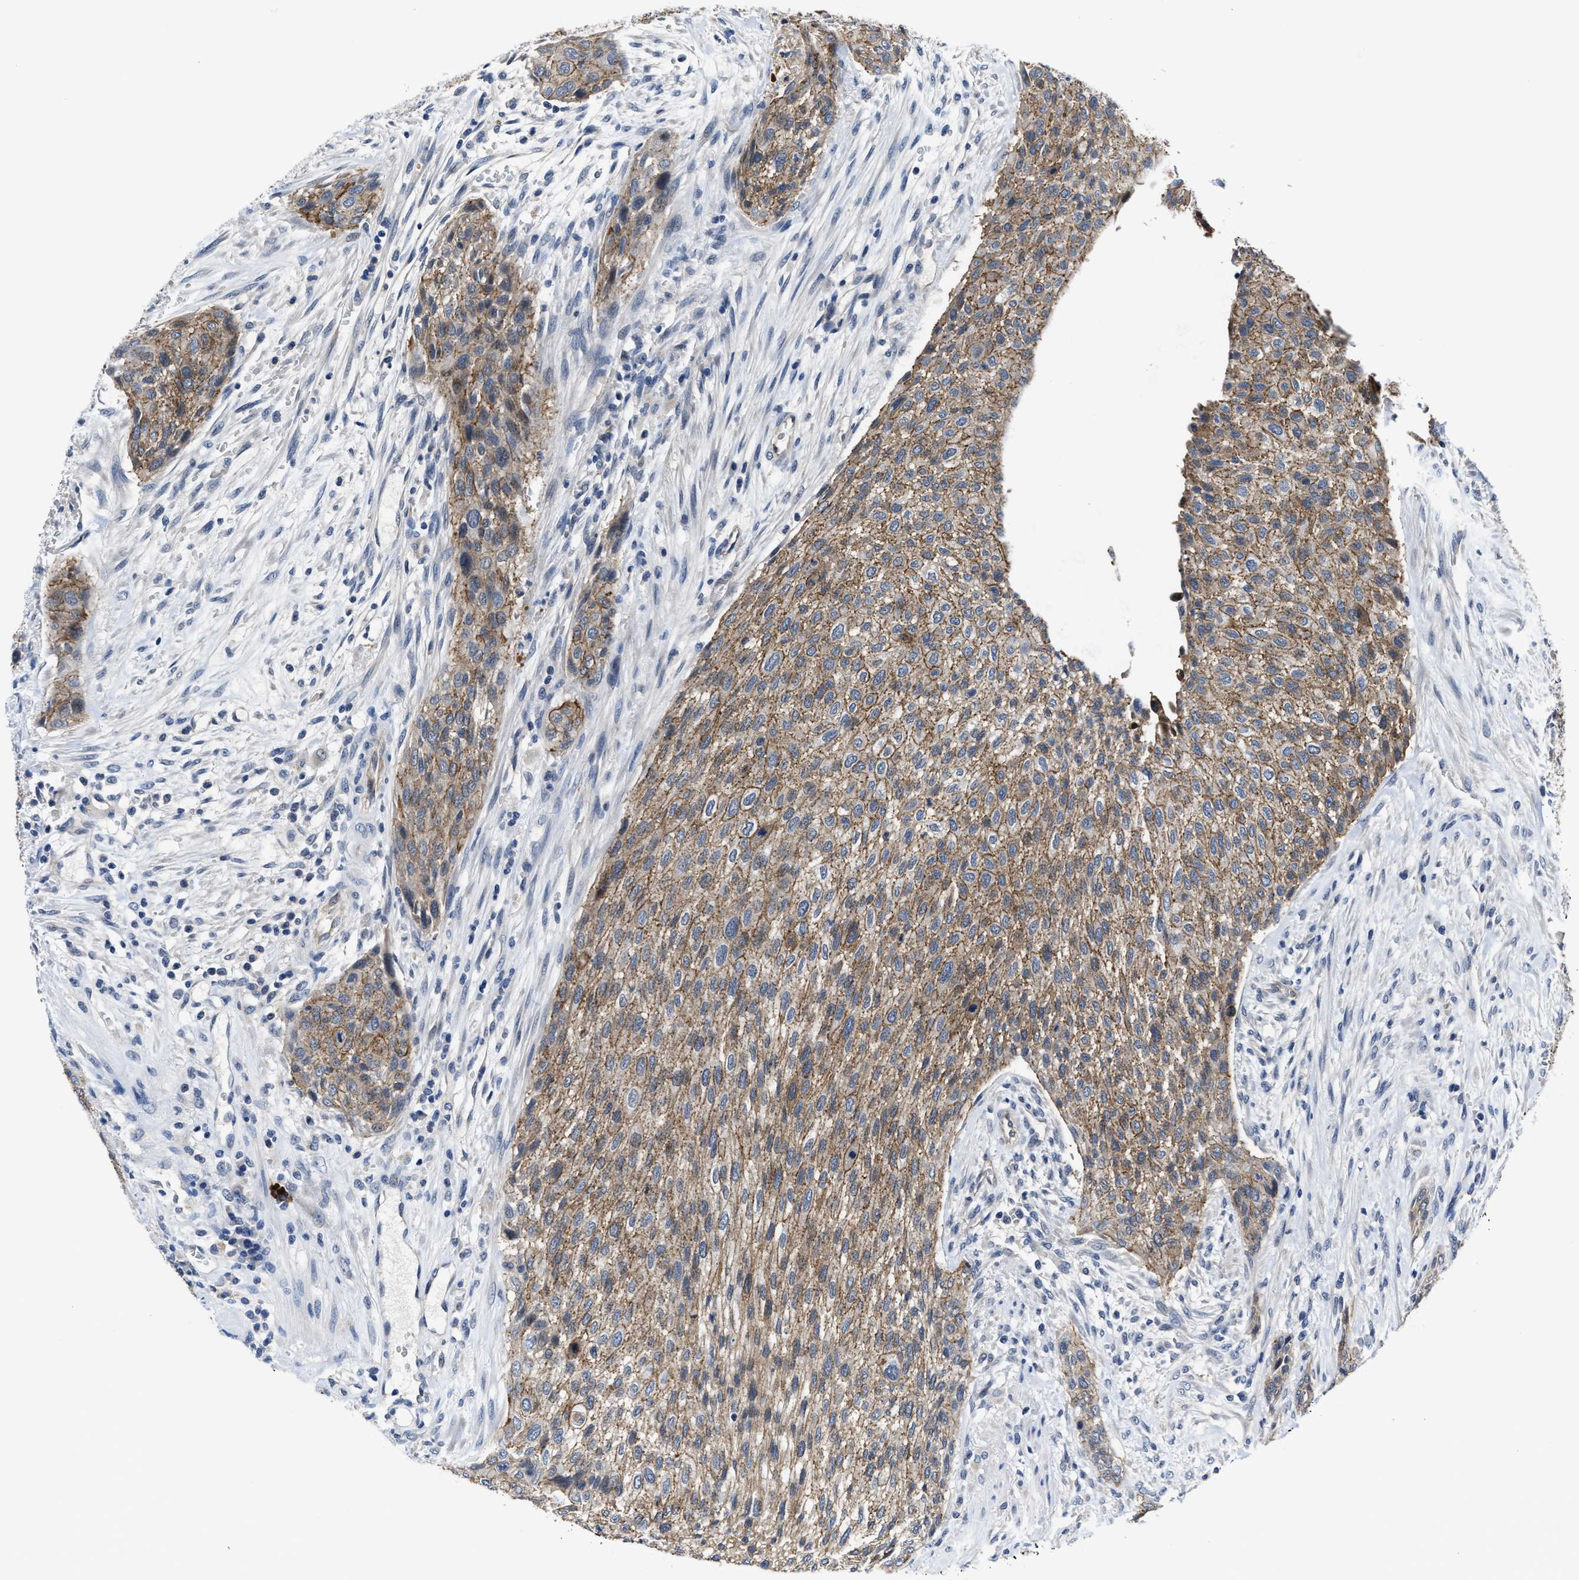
{"staining": {"intensity": "moderate", "quantity": ">75%", "location": "cytoplasmic/membranous"}, "tissue": "urothelial cancer", "cell_type": "Tumor cells", "image_type": "cancer", "snomed": [{"axis": "morphology", "description": "Urothelial carcinoma, Low grade"}, {"axis": "morphology", "description": "Urothelial carcinoma, High grade"}, {"axis": "topography", "description": "Urinary bladder"}], "caption": "Urothelial cancer was stained to show a protein in brown. There is medium levels of moderate cytoplasmic/membranous expression in approximately >75% of tumor cells. The protein of interest is stained brown, and the nuclei are stained in blue (DAB IHC with brightfield microscopy, high magnification).", "gene": "GHITM", "patient": {"sex": "male", "age": 35}}